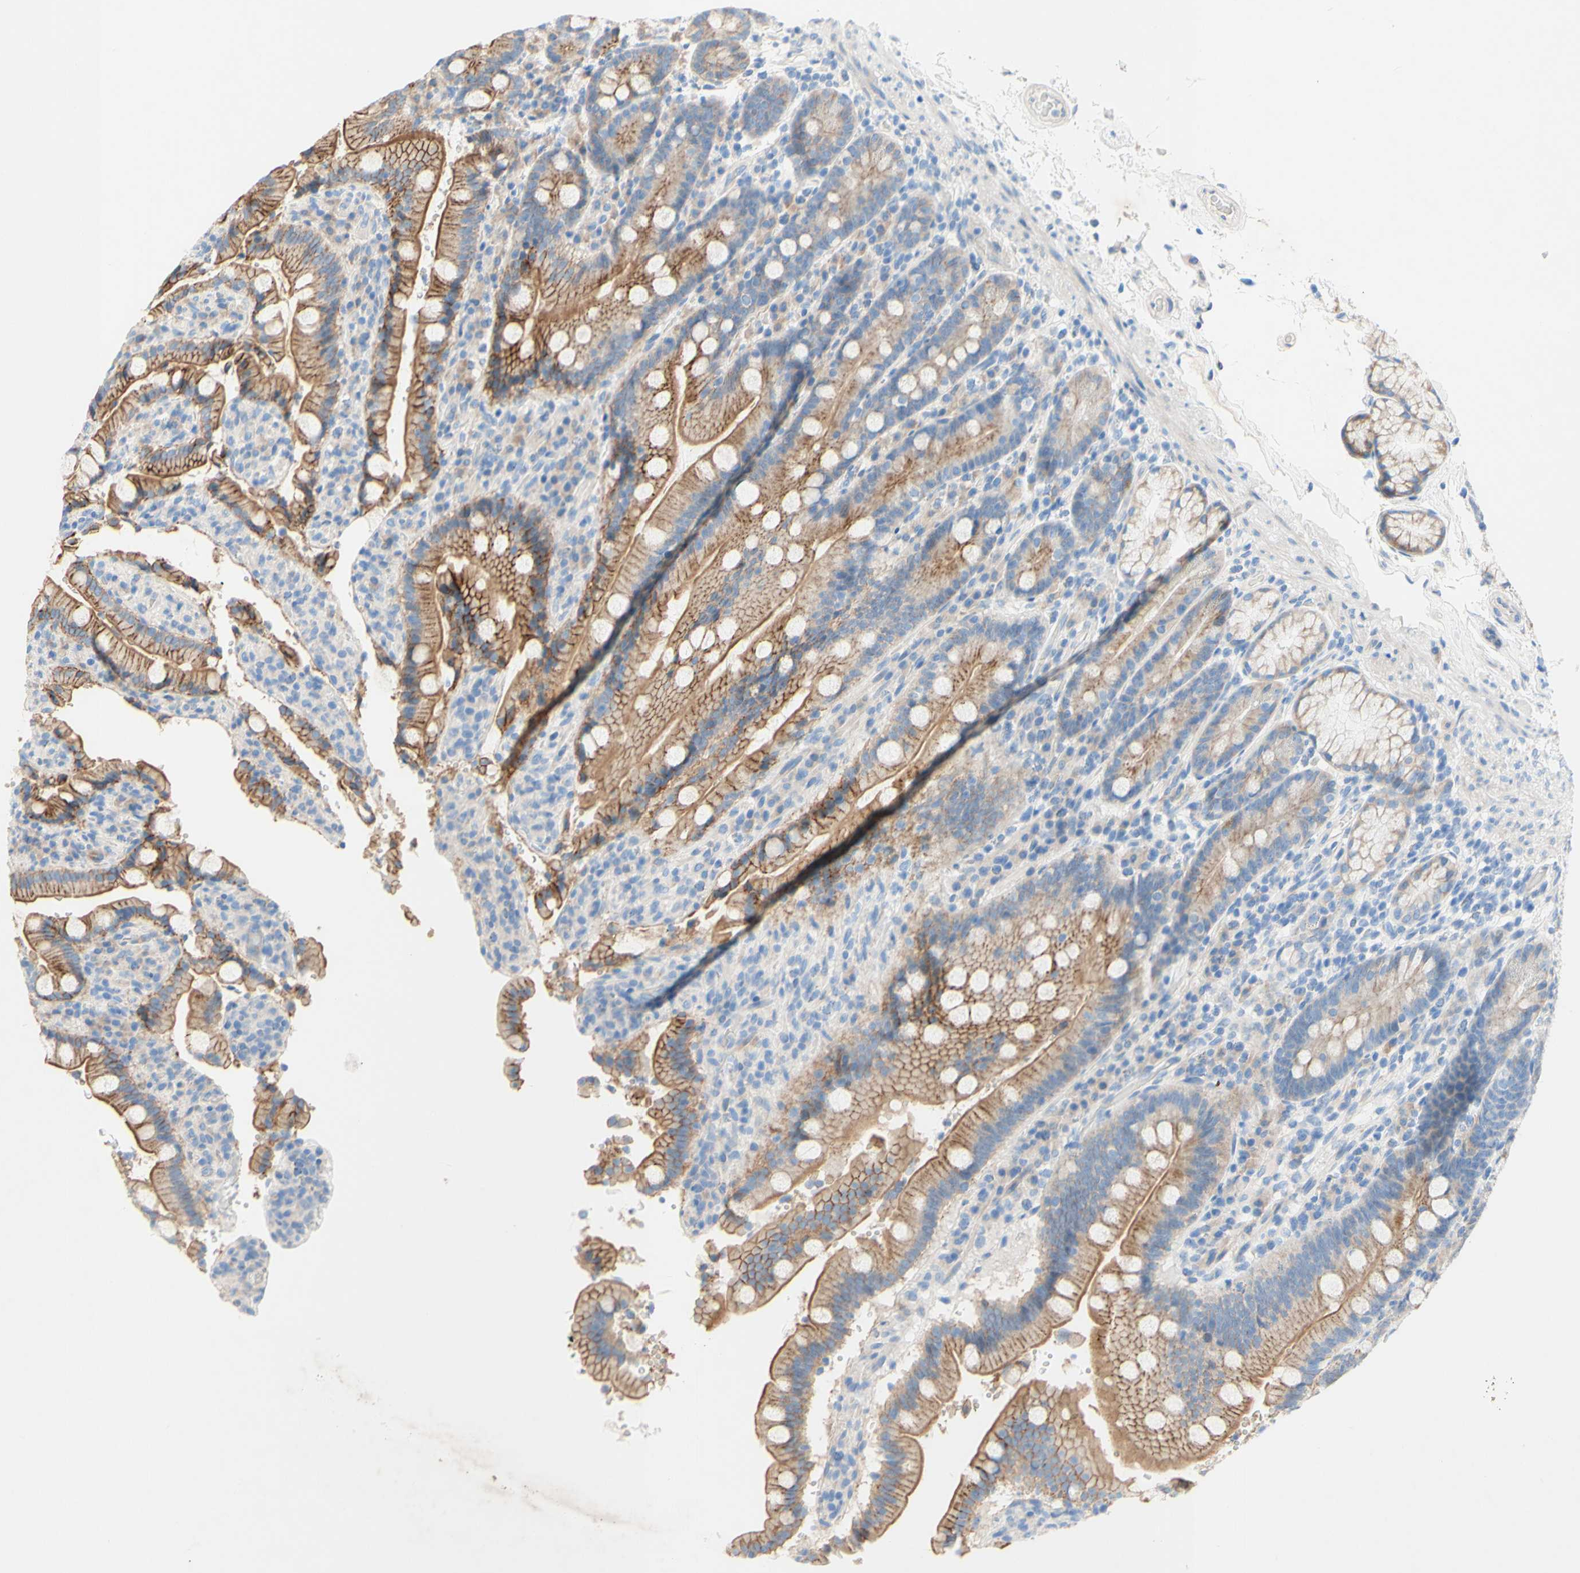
{"staining": {"intensity": "moderate", "quantity": ">75%", "location": "cytoplasmic/membranous"}, "tissue": "duodenum", "cell_type": "Glandular cells", "image_type": "normal", "snomed": [{"axis": "morphology", "description": "Normal tissue, NOS"}, {"axis": "topography", "description": "Small intestine, NOS"}], "caption": "The micrograph demonstrates immunohistochemical staining of normal duodenum. There is moderate cytoplasmic/membranous expression is identified in approximately >75% of glandular cells.", "gene": "TMIGD2", "patient": {"sex": "female", "age": 71}}